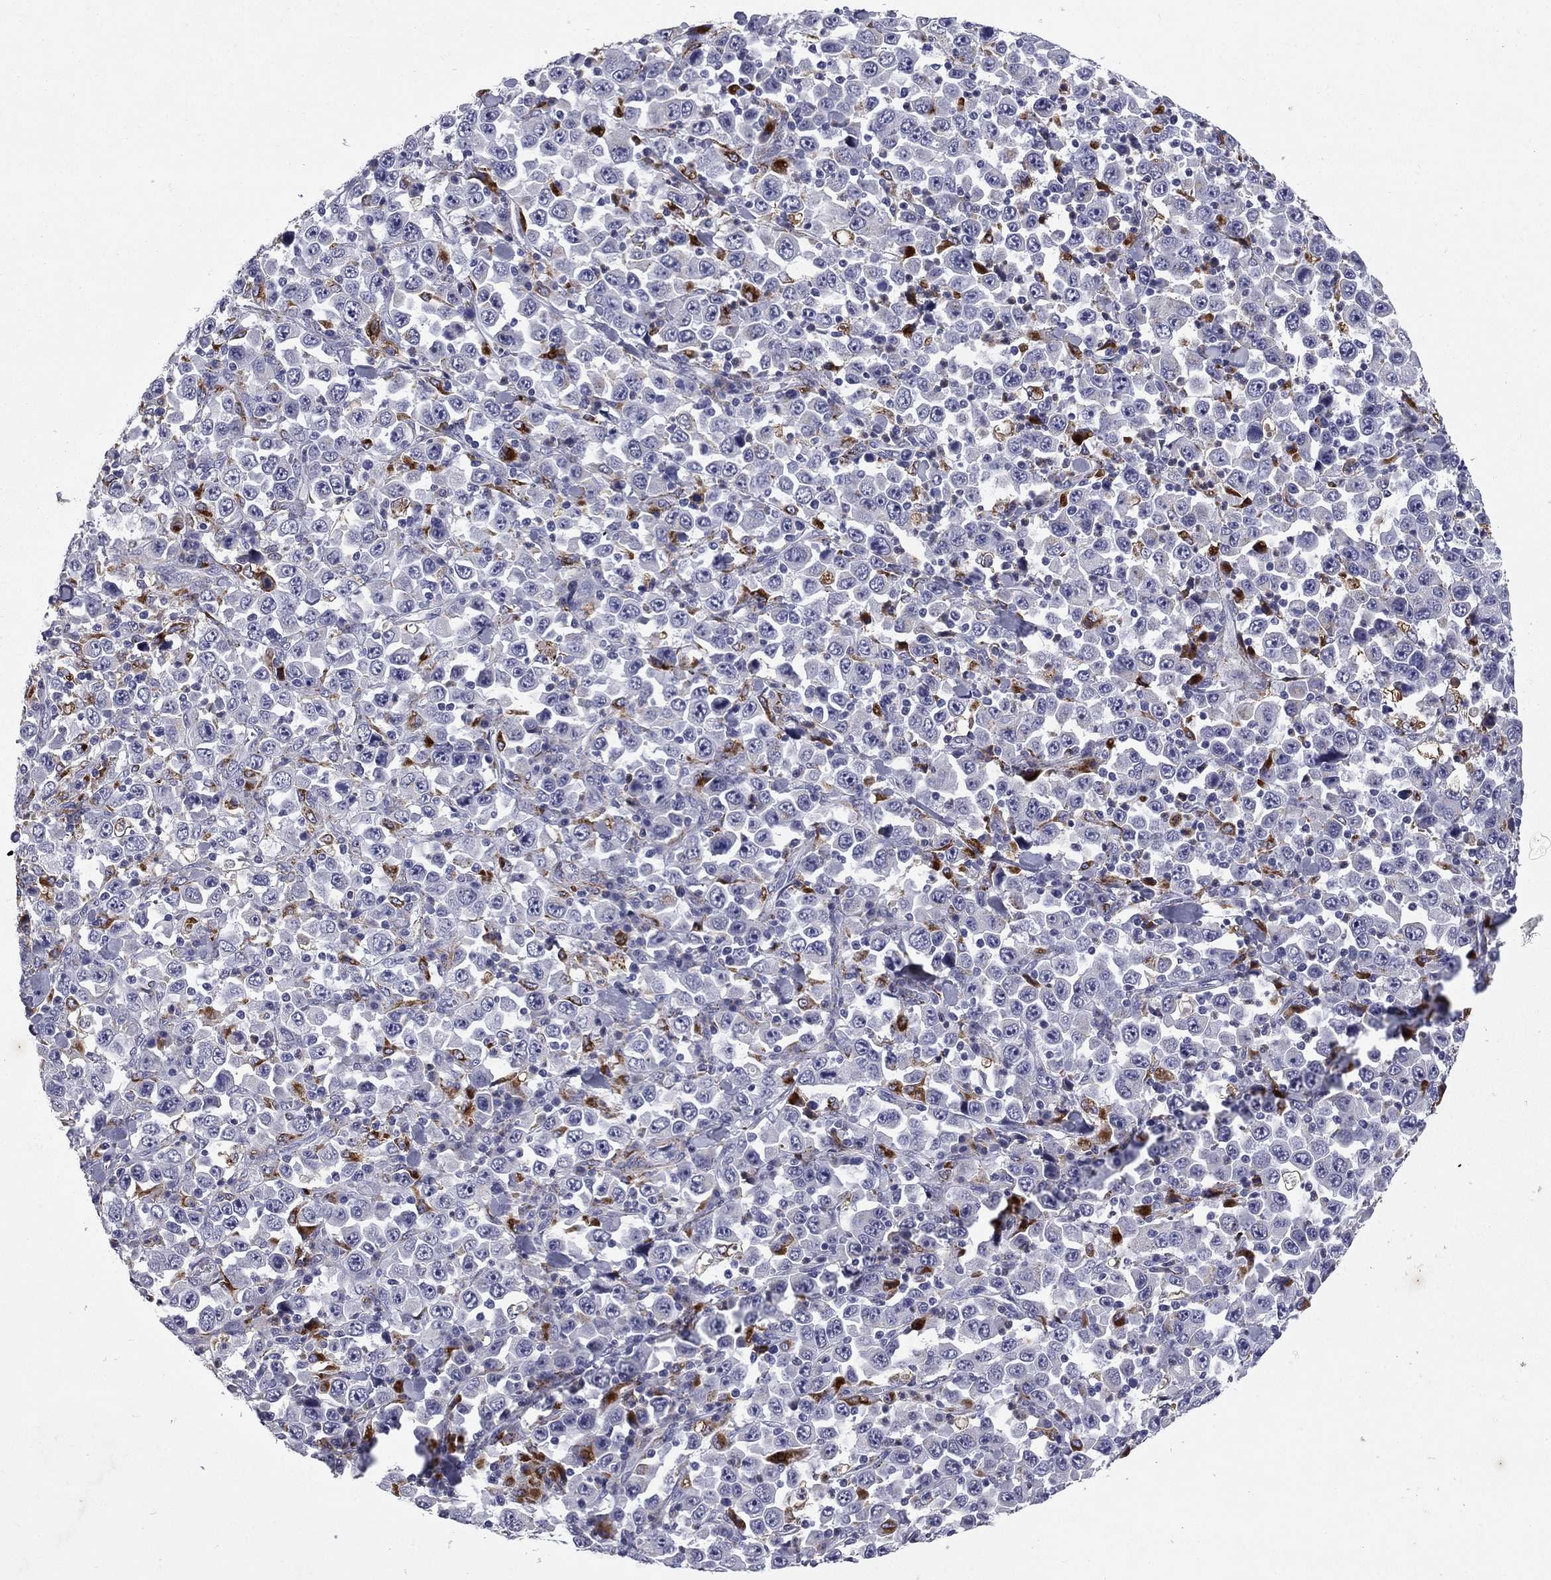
{"staining": {"intensity": "negative", "quantity": "none", "location": "none"}, "tissue": "stomach cancer", "cell_type": "Tumor cells", "image_type": "cancer", "snomed": [{"axis": "morphology", "description": "Normal tissue, NOS"}, {"axis": "morphology", "description": "Adenocarcinoma, NOS"}, {"axis": "topography", "description": "Stomach, upper"}, {"axis": "topography", "description": "Stomach"}], "caption": "Tumor cells show no significant protein positivity in stomach adenocarcinoma. Nuclei are stained in blue.", "gene": "MADCAM1", "patient": {"sex": "male", "age": 59}}